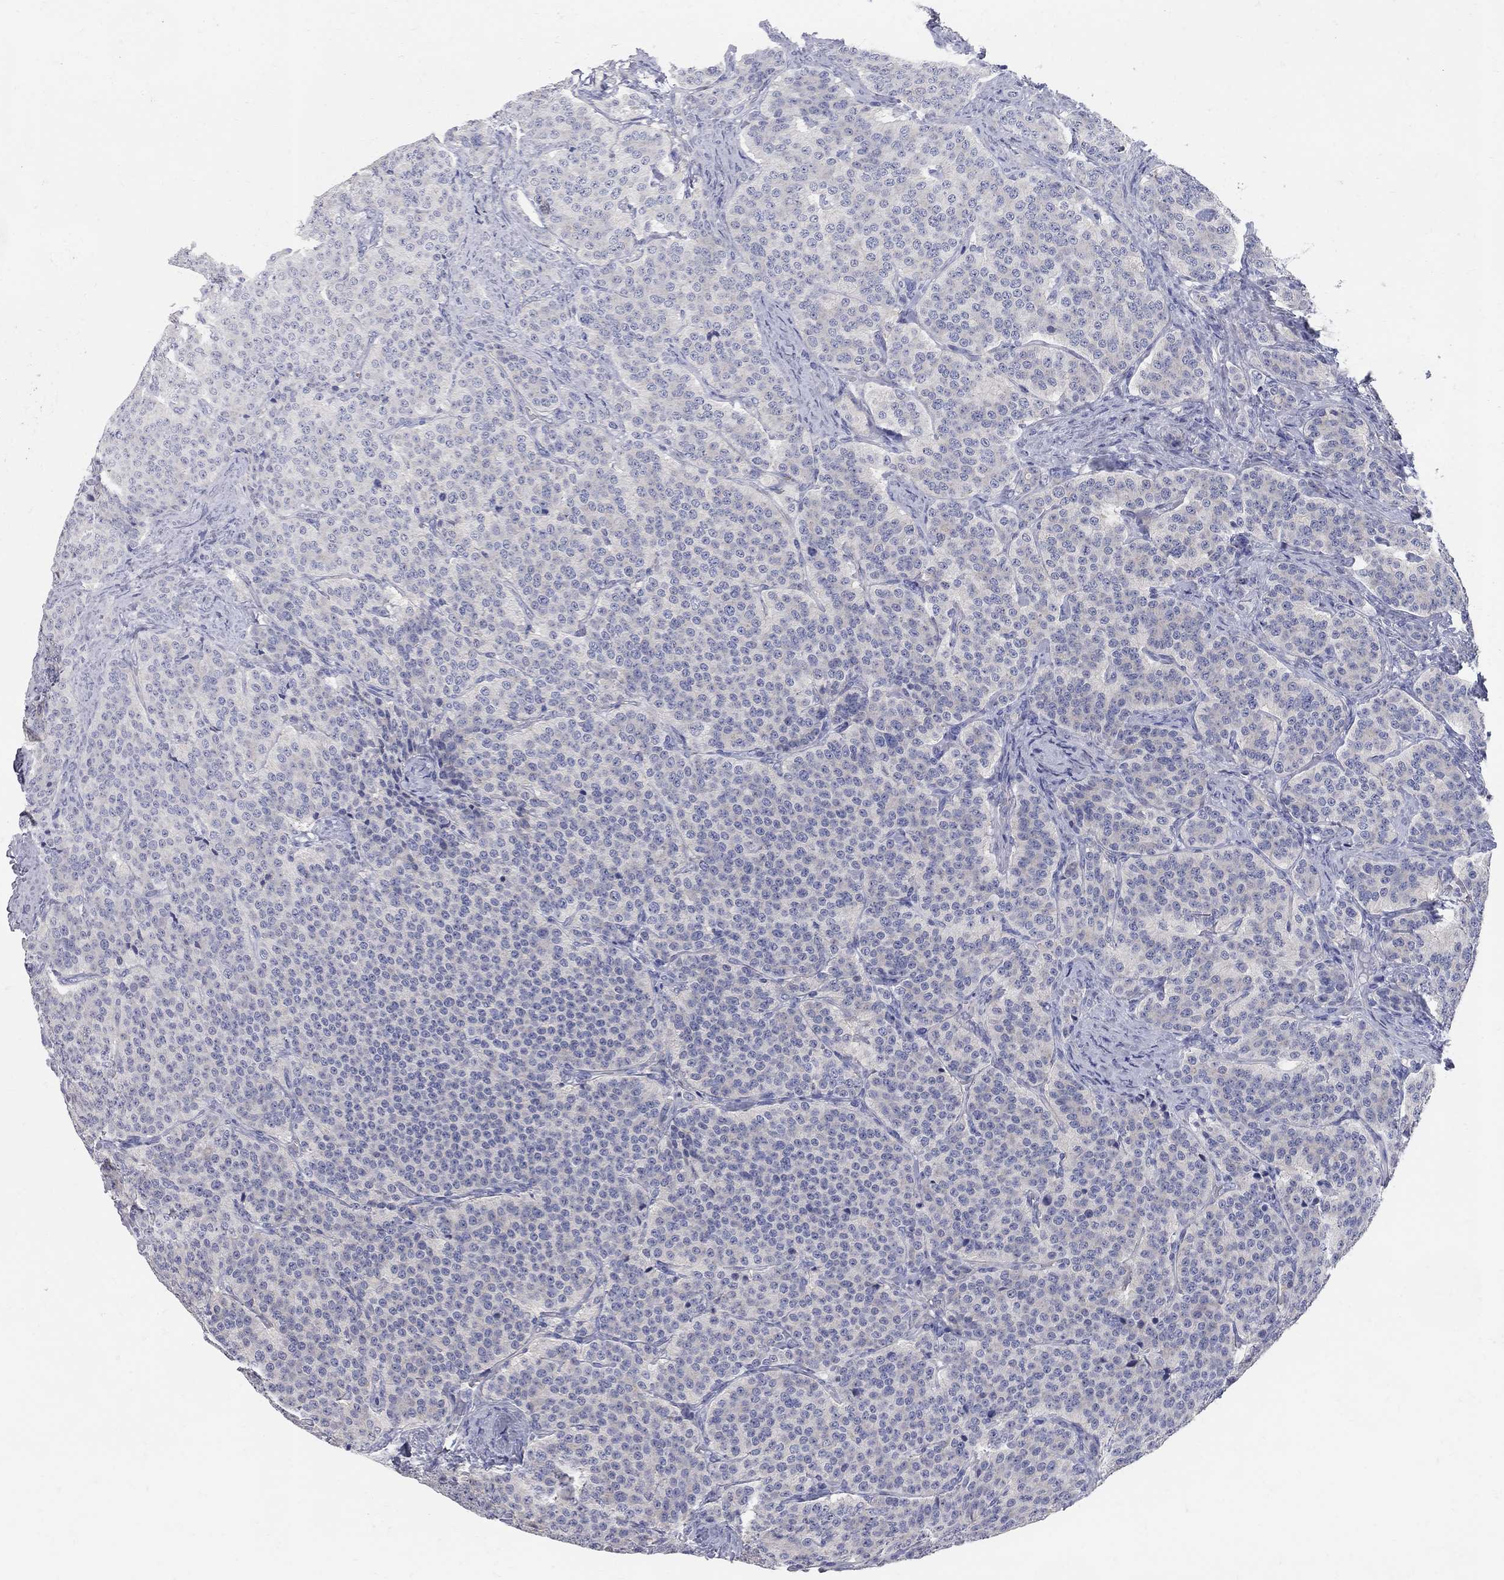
{"staining": {"intensity": "negative", "quantity": "none", "location": "none"}, "tissue": "carcinoid", "cell_type": "Tumor cells", "image_type": "cancer", "snomed": [{"axis": "morphology", "description": "Carcinoid, malignant, NOS"}, {"axis": "topography", "description": "Small intestine"}], "caption": "IHC of carcinoid displays no positivity in tumor cells. (DAB immunohistochemistry, high magnification).", "gene": "AOX1", "patient": {"sex": "female", "age": 58}}